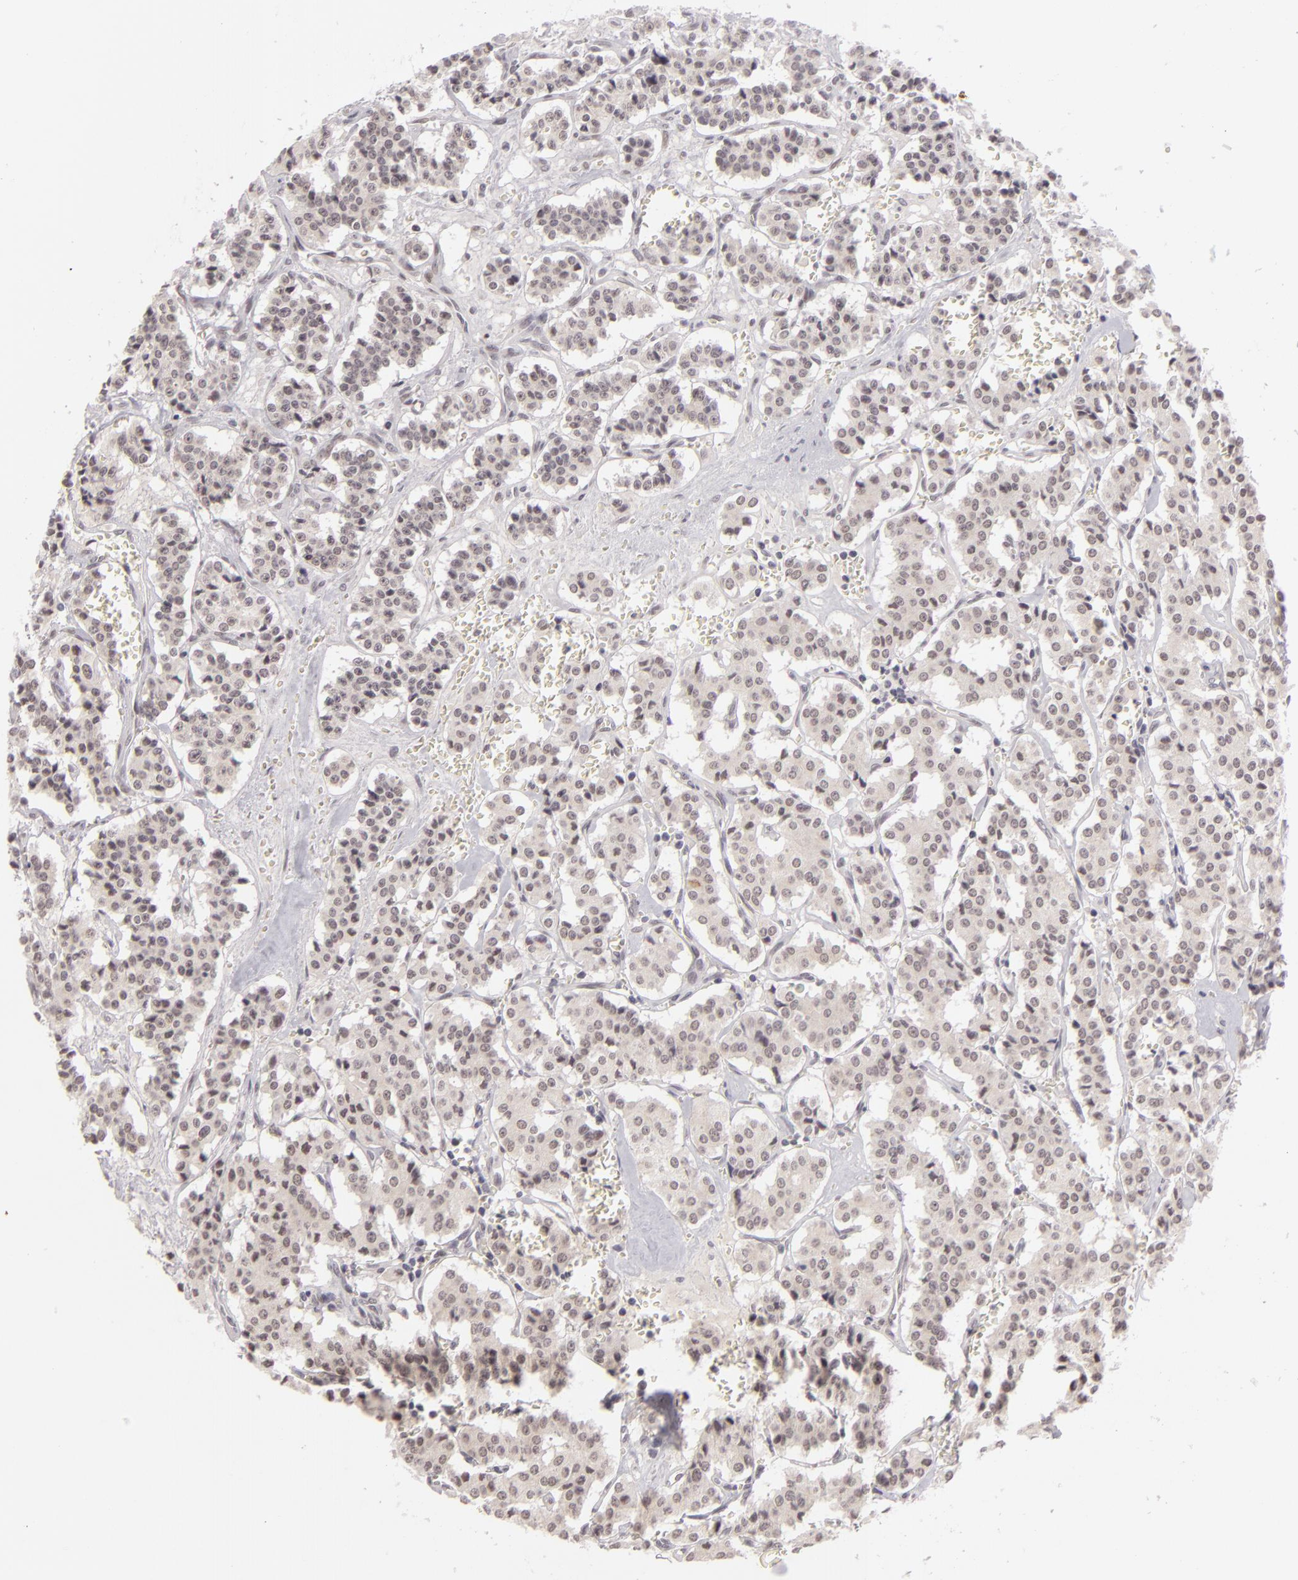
{"staining": {"intensity": "negative", "quantity": "none", "location": "none"}, "tissue": "carcinoid", "cell_type": "Tumor cells", "image_type": "cancer", "snomed": [{"axis": "morphology", "description": "Carcinoid, malignant, NOS"}, {"axis": "topography", "description": "Bronchus"}], "caption": "High magnification brightfield microscopy of malignant carcinoid stained with DAB (brown) and counterstained with hematoxylin (blue): tumor cells show no significant positivity. The staining was performed using DAB to visualize the protein expression in brown, while the nuclei were stained in blue with hematoxylin (Magnification: 20x).", "gene": "ZNF205", "patient": {"sex": "male", "age": 55}}